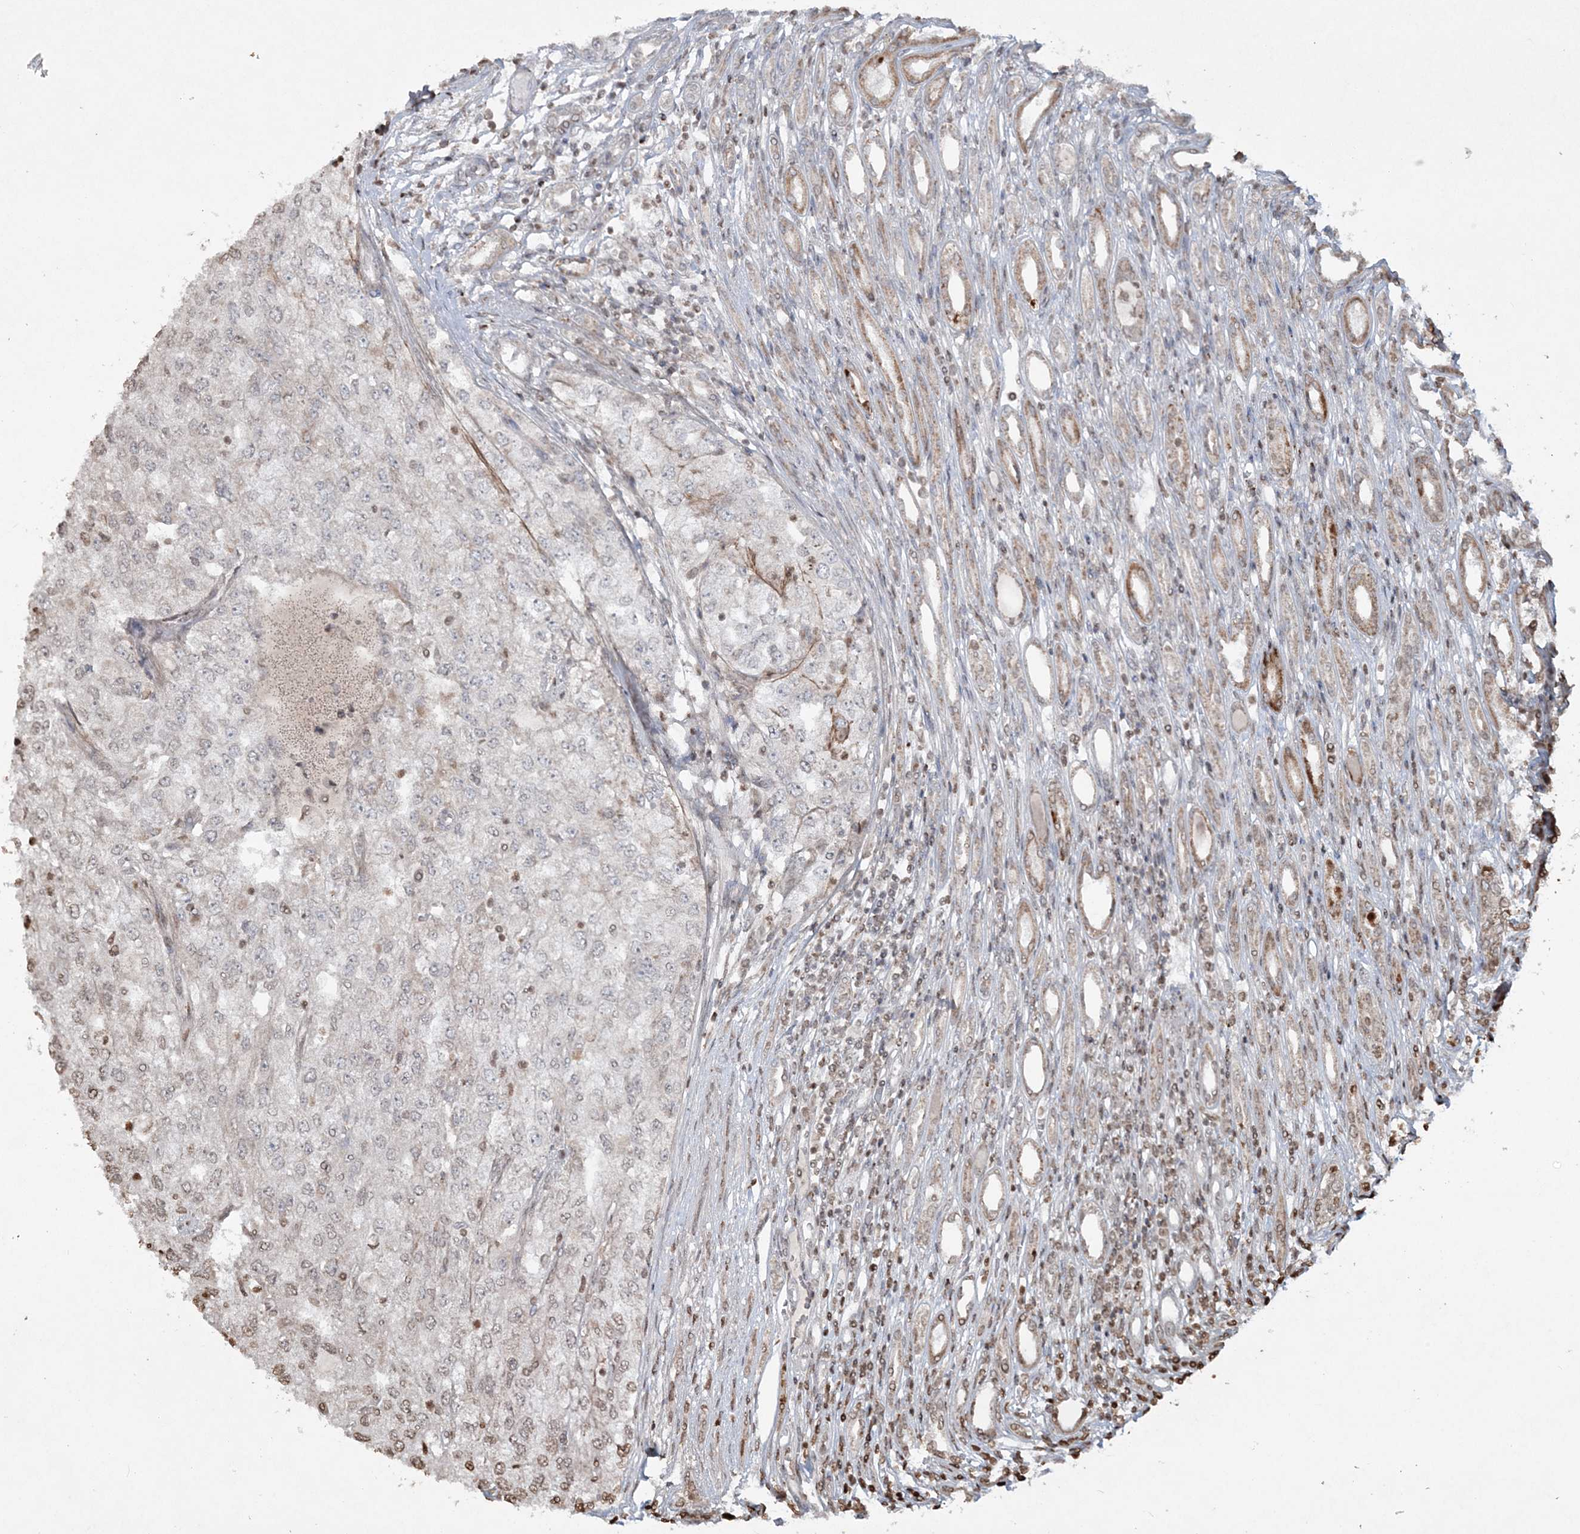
{"staining": {"intensity": "moderate", "quantity": "<25%", "location": "nuclear"}, "tissue": "renal cancer", "cell_type": "Tumor cells", "image_type": "cancer", "snomed": [{"axis": "morphology", "description": "Adenocarcinoma, NOS"}, {"axis": "topography", "description": "Kidney"}], "caption": "Renal cancer (adenocarcinoma) stained for a protein (brown) displays moderate nuclear positive expression in about <25% of tumor cells.", "gene": "TTC7A", "patient": {"sex": "female", "age": 54}}